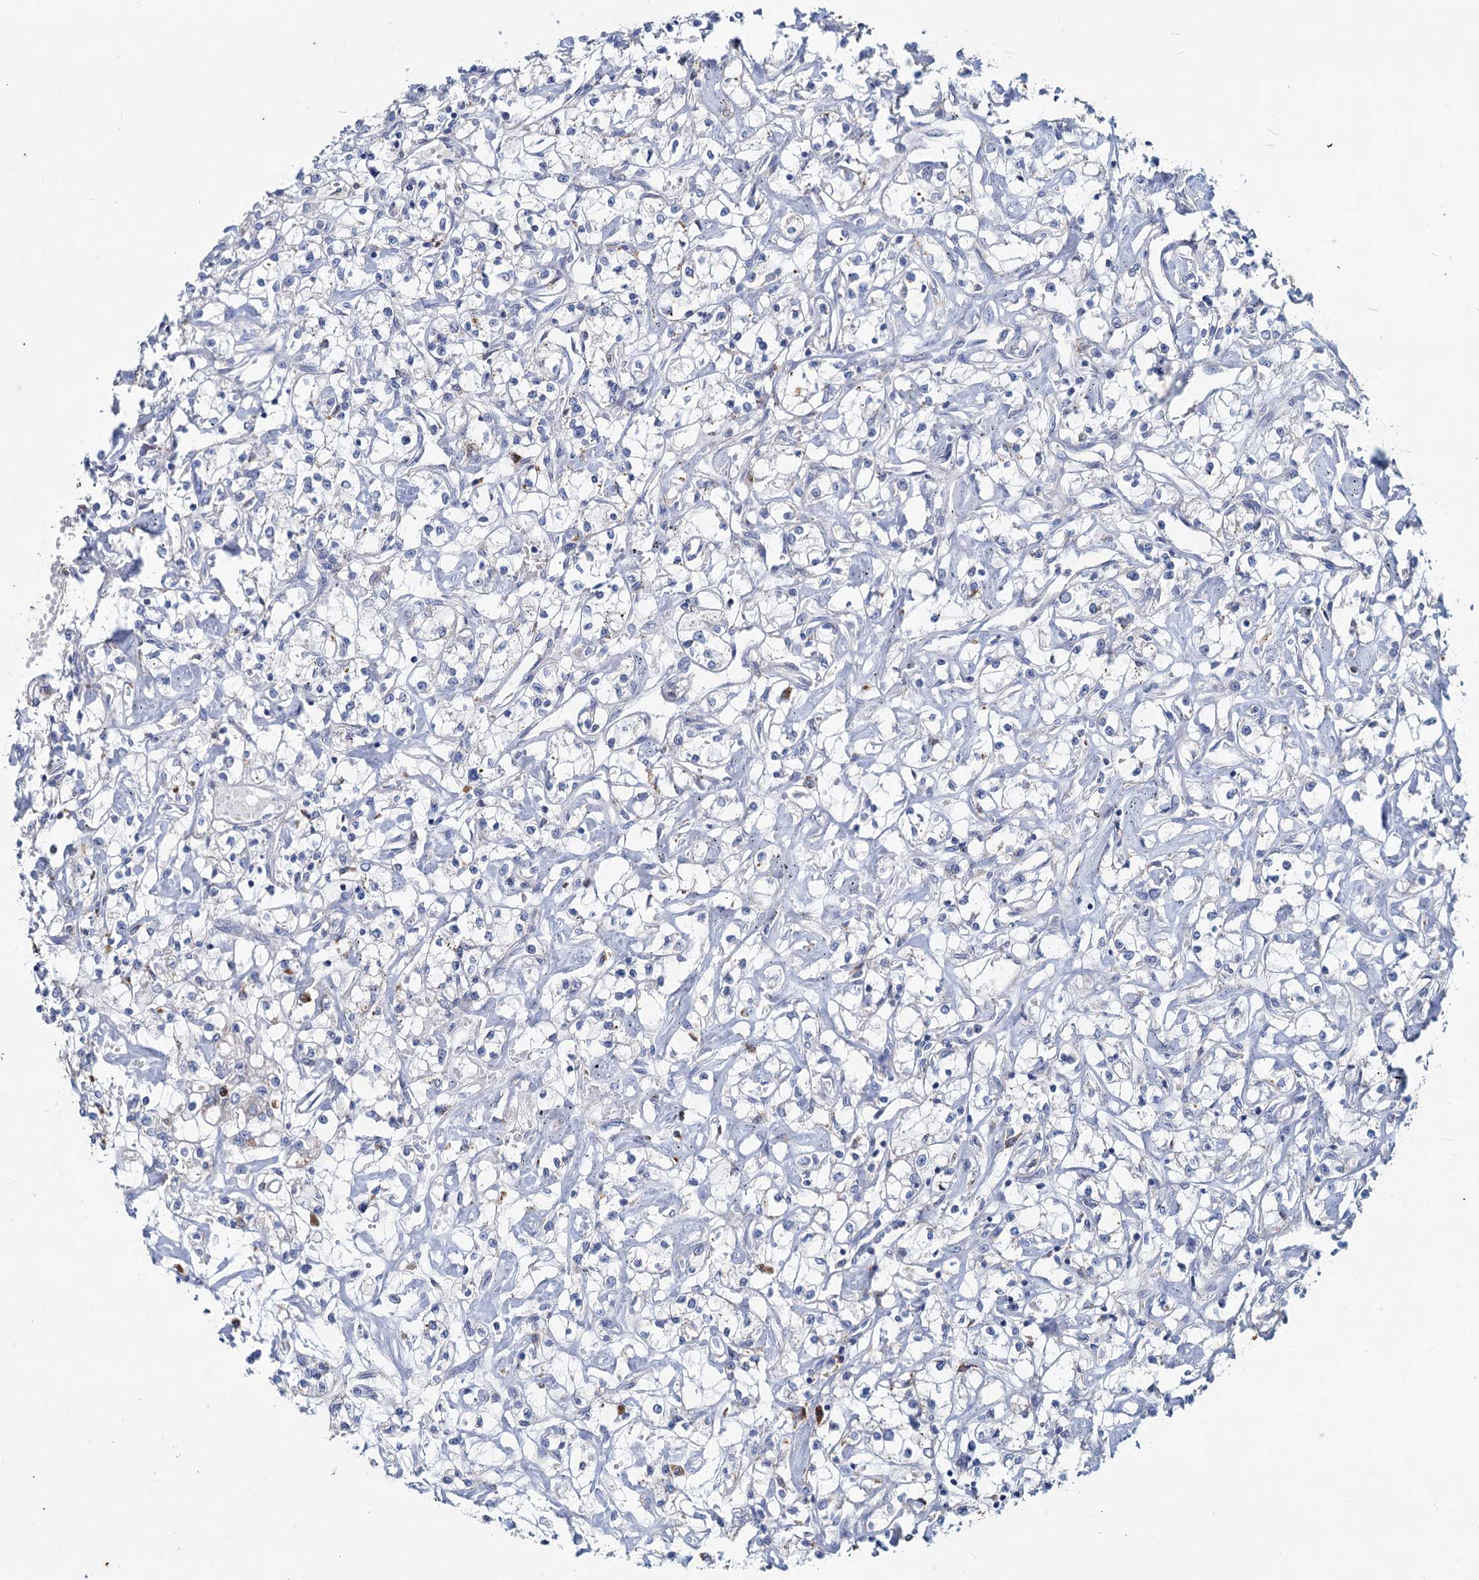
{"staining": {"intensity": "negative", "quantity": "none", "location": "none"}, "tissue": "renal cancer", "cell_type": "Tumor cells", "image_type": "cancer", "snomed": [{"axis": "morphology", "description": "Adenocarcinoma, NOS"}, {"axis": "topography", "description": "Kidney"}], "caption": "Histopathology image shows no protein staining in tumor cells of renal cancer tissue. (Stains: DAB (3,3'-diaminobenzidine) IHC with hematoxylin counter stain, Microscopy: brightfield microscopy at high magnification).", "gene": "TMX2", "patient": {"sex": "female", "age": 59}}